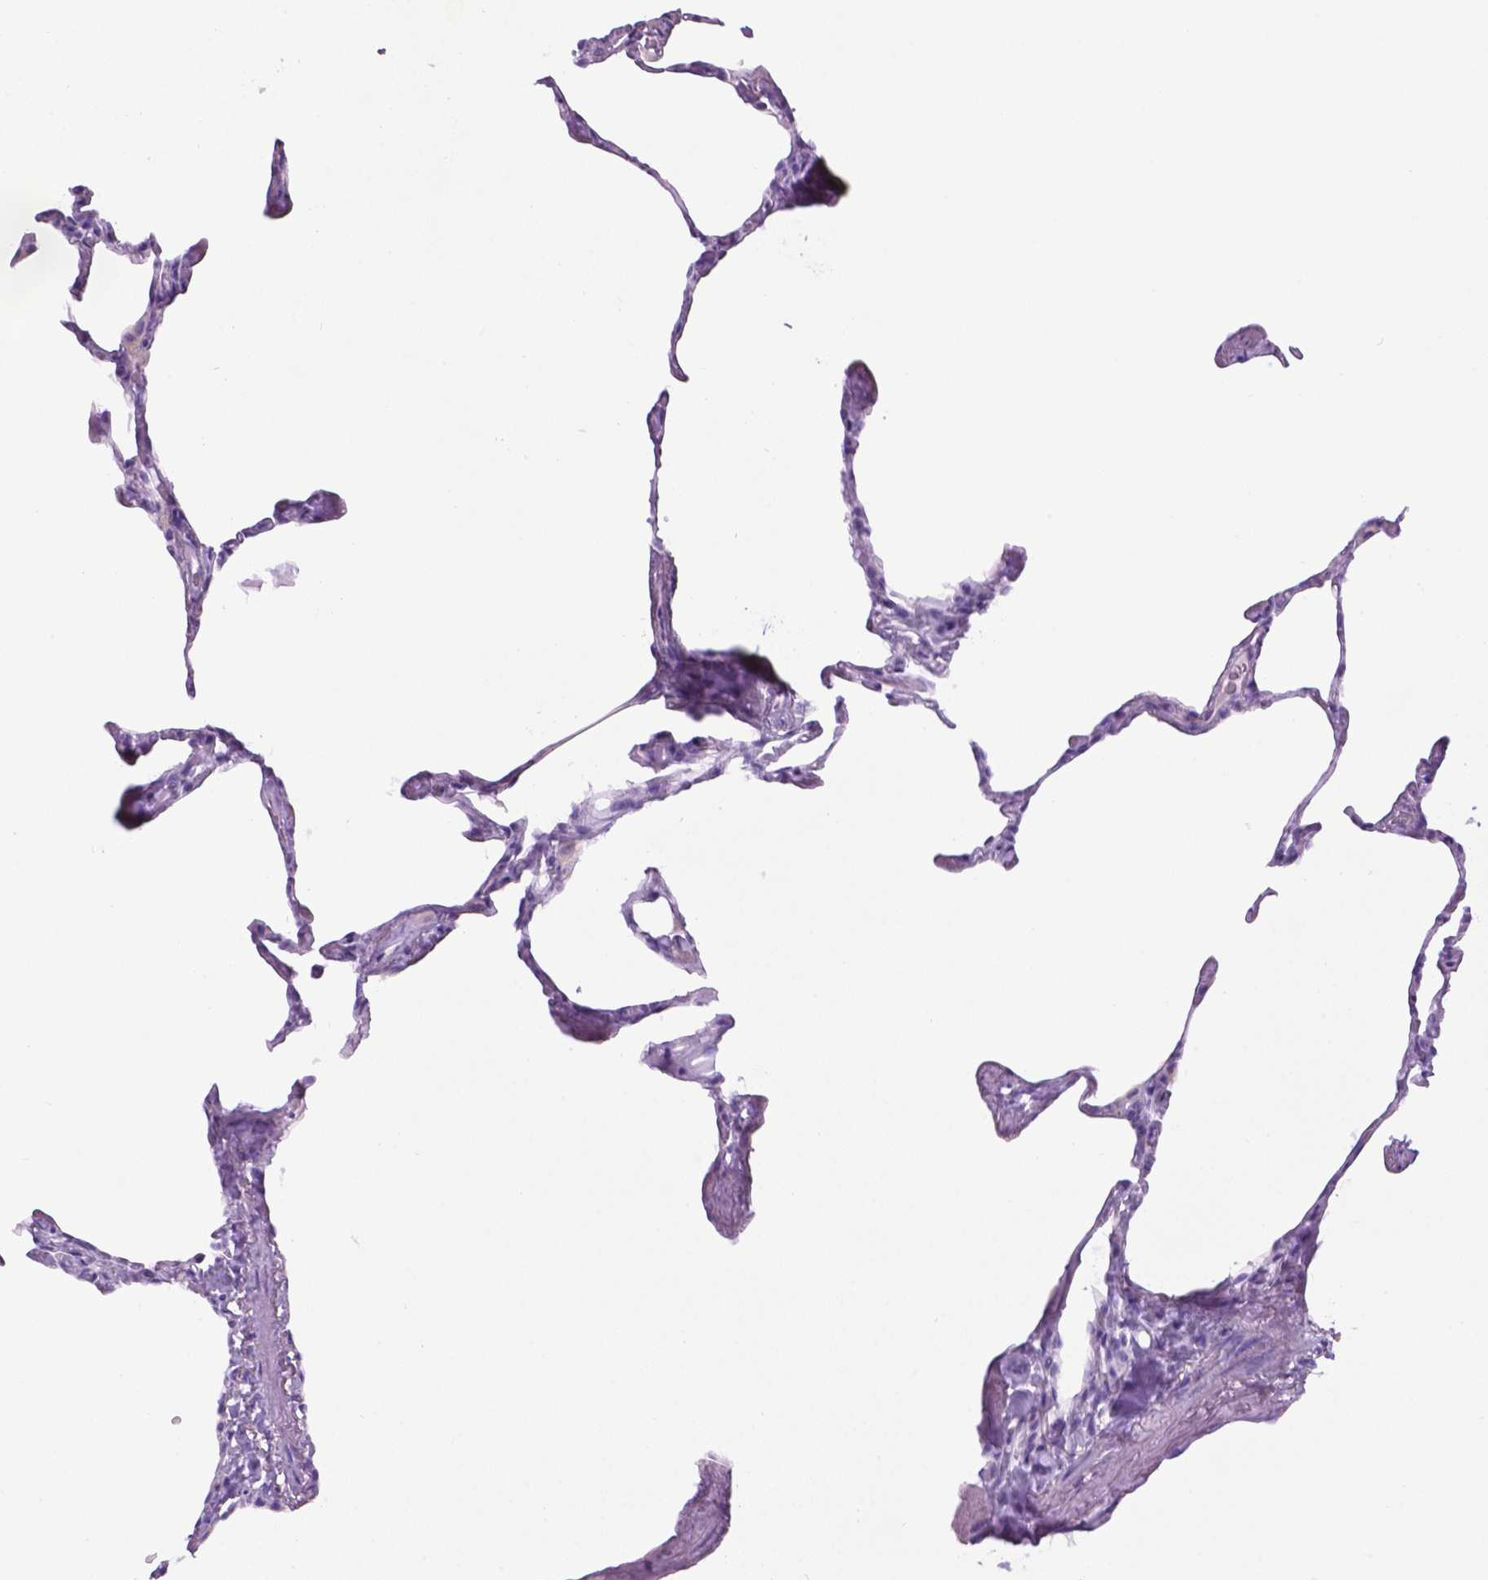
{"staining": {"intensity": "negative", "quantity": "none", "location": "none"}, "tissue": "lung", "cell_type": "Alveolar cells", "image_type": "normal", "snomed": [{"axis": "morphology", "description": "Normal tissue, NOS"}, {"axis": "topography", "description": "Lung"}], "caption": "This is an immunohistochemistry image of normal human lung. There is no positivity in alveolar cells.", "gene": "LELP1", "patient": {"sex": "male", "age": 65}}